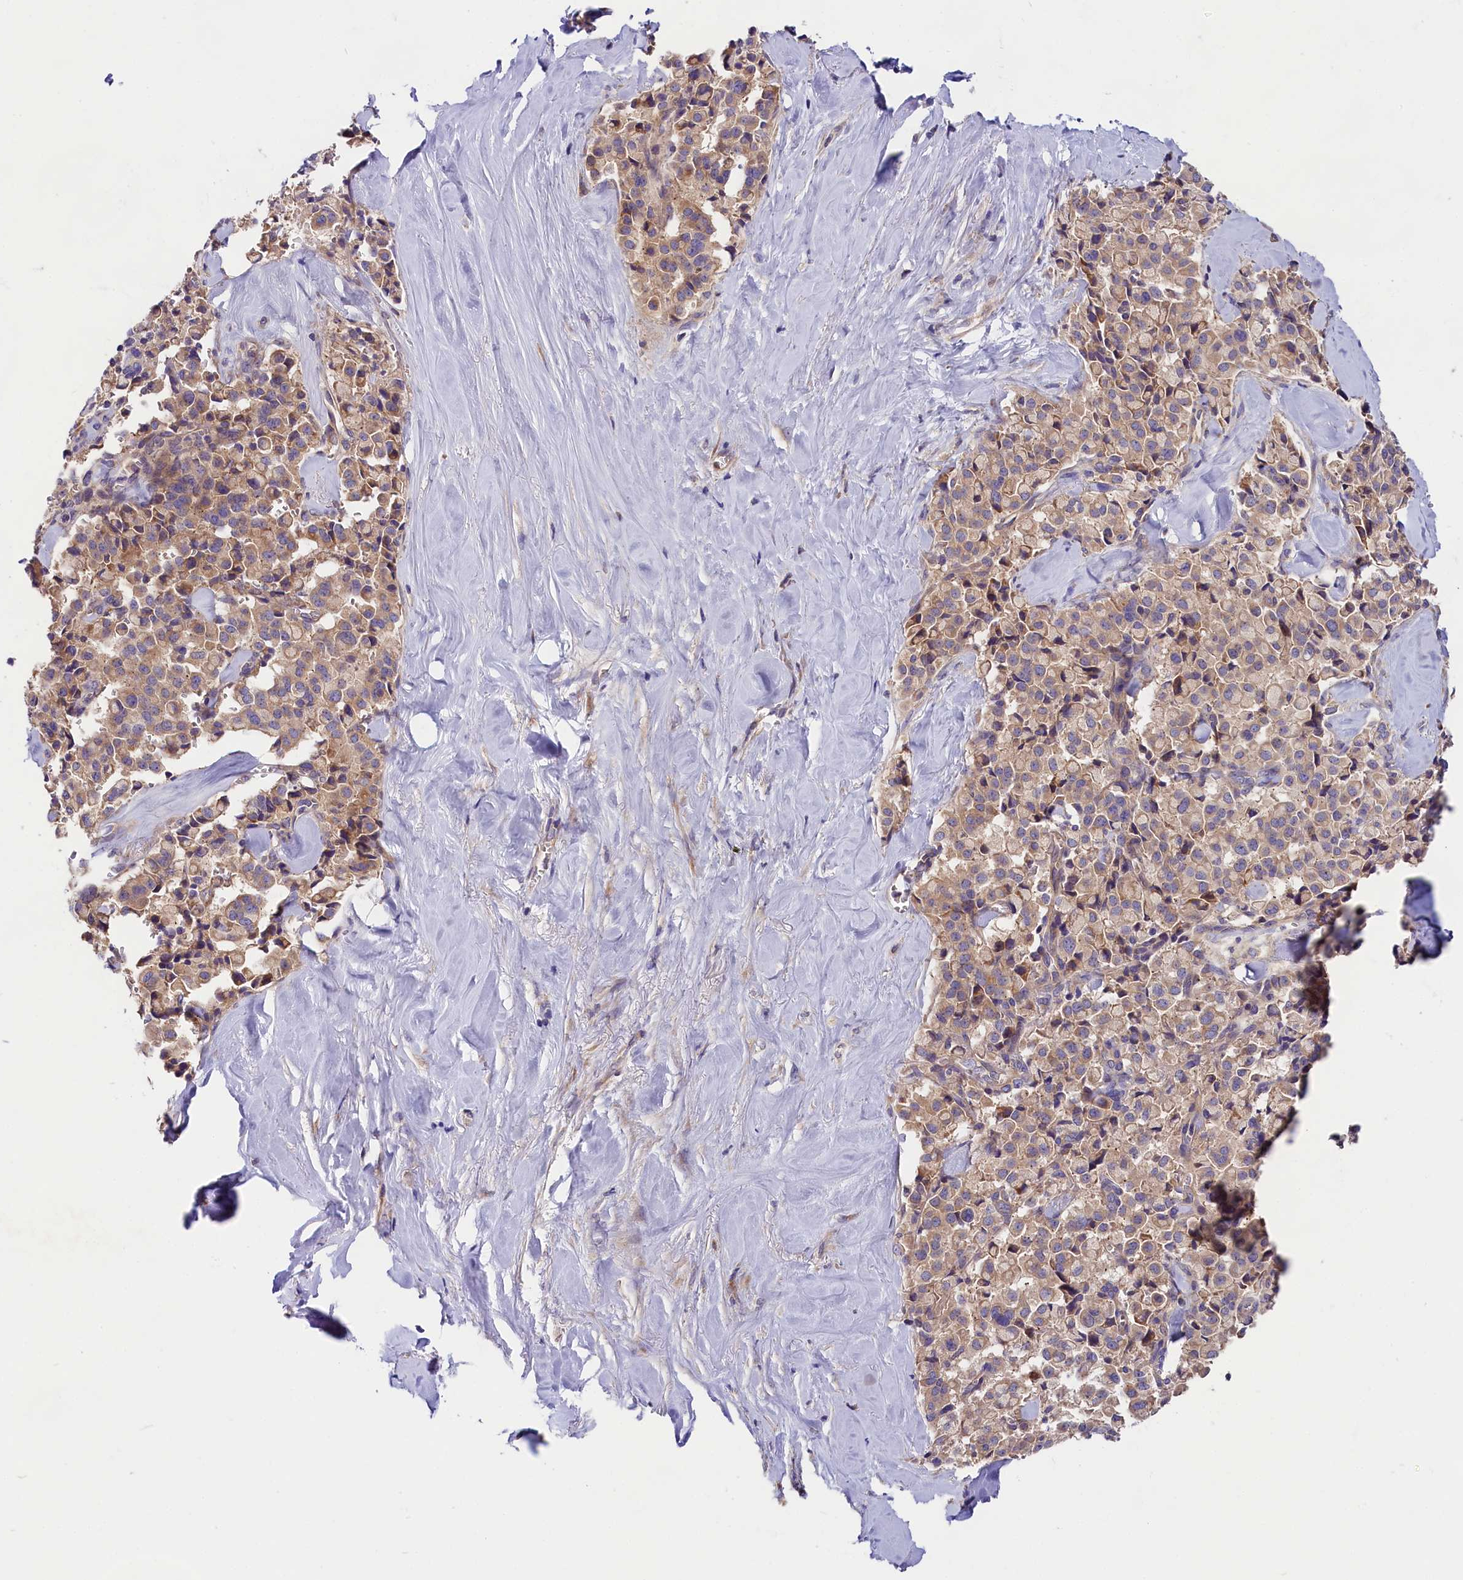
{"staining": {"intensity": "weak", "quantity": "25%-75%", "location": "cytoplasmic/membranous"}, "tissue": "pancreatic cancer", "cell_type": "Tumor cells", "image_type": "cancer", "snomed": [{"axis": "morphology", "description": "Adenocarcinoma, NOS"}, {"axis": "topography", "description": "Pancreas"}], "caption": "Adenocarcinoma (pancreatic) stained for a protein shows weak cytoplasmic/membranous positivity in tumor cells. Nuclei are stained in blue.", "gene": "SPG11", "patient": {"sex": "male", "age": 65}}